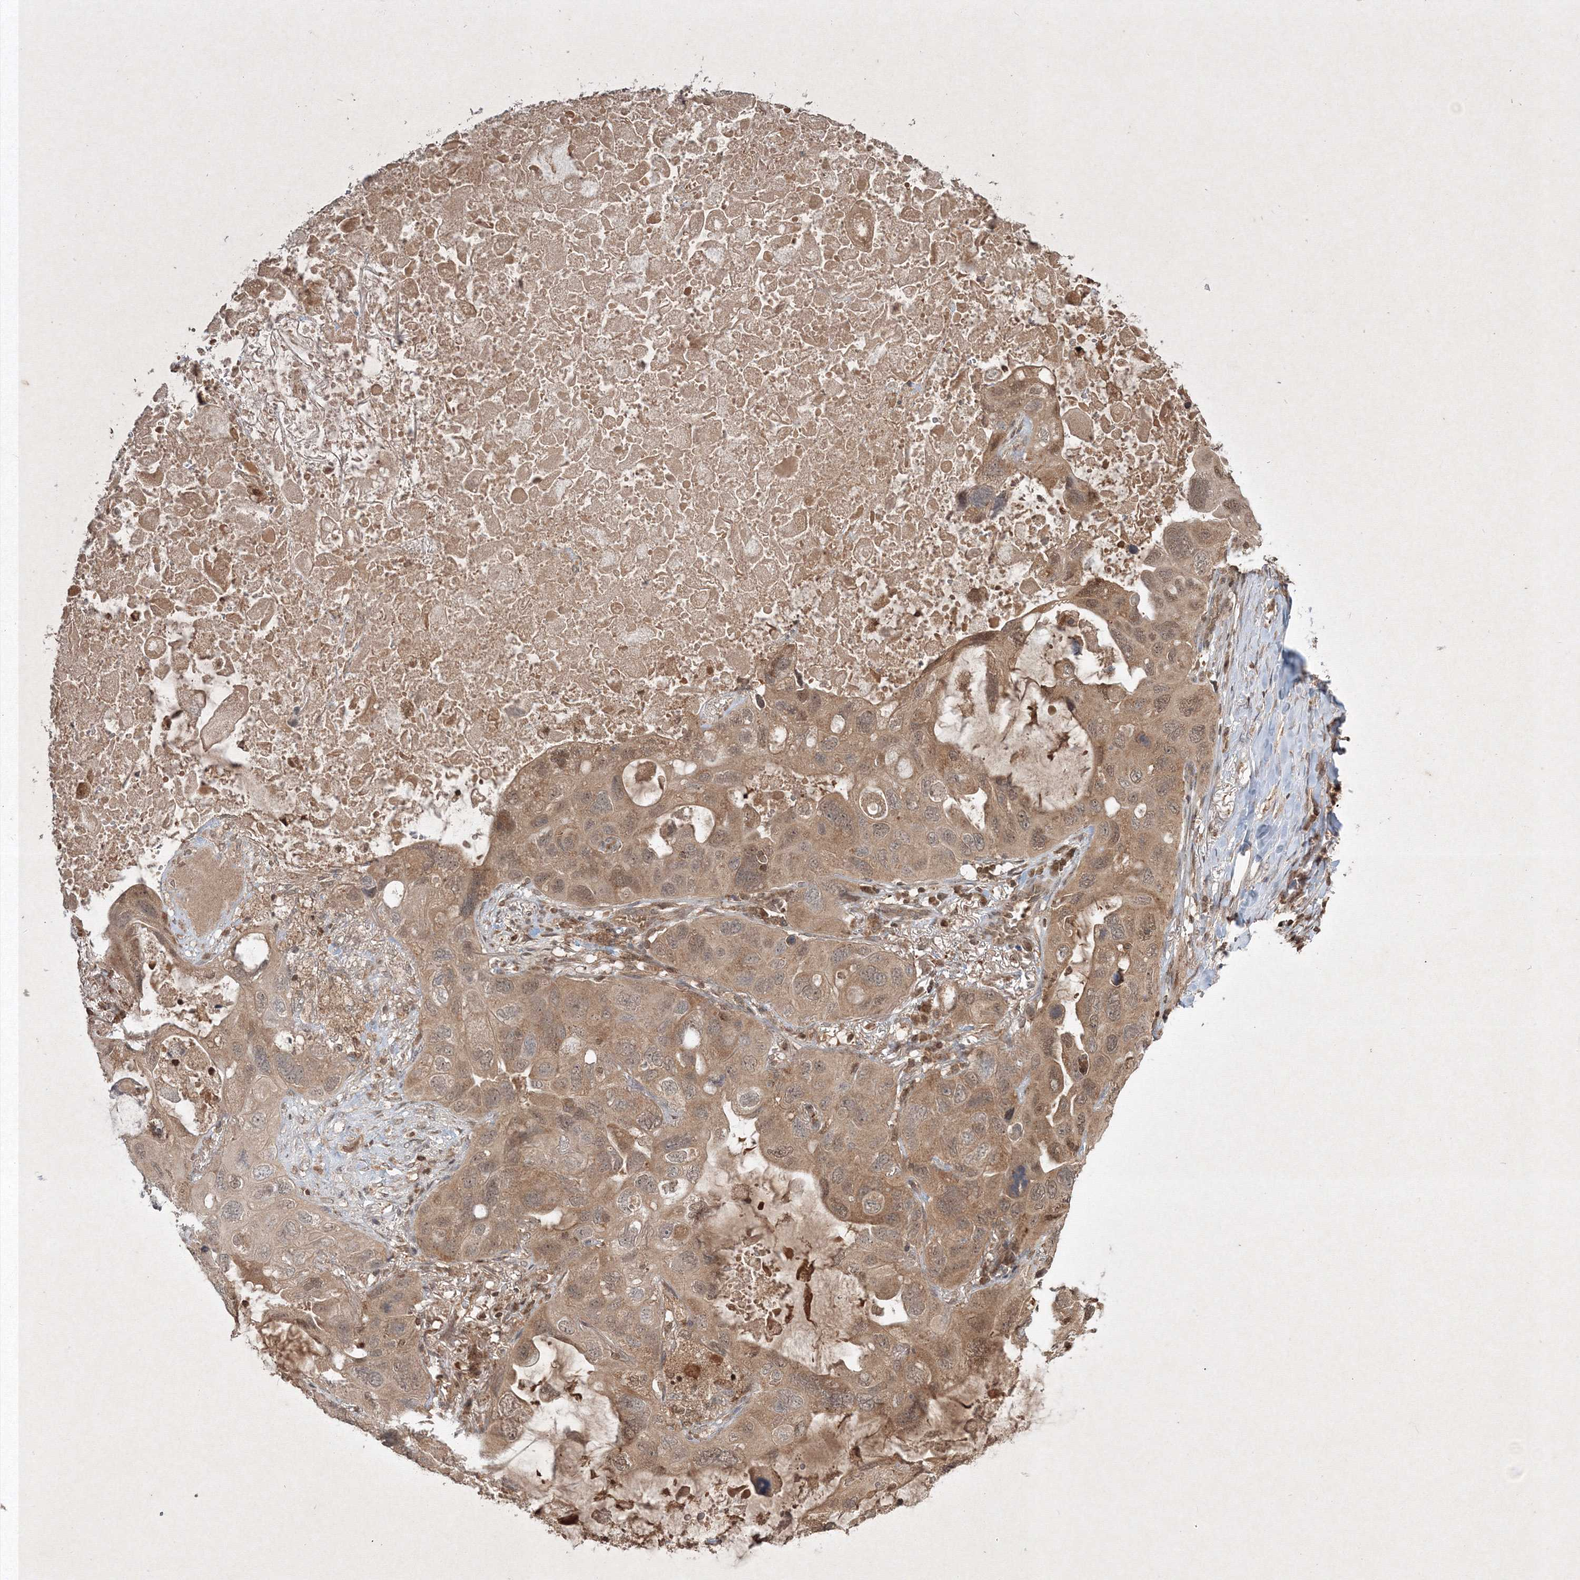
{"staining": {"intensity": "moderate", "quantity": ">75%", "location": "cytoplasmic/membranous,nuclear"}, "tissue": "lung cancer", "cell_type": "Tumor cells", "image_type": "cancer", "snomed": [{"axis": "morphology", "description": "Squamous cell carcinoma, NOS"}, {"axis": "topography", "description": "Lung"}], "caption": "Immunohistochemical staining of human lung squamous cell carcinoma displays medium levels of moderate cytoplasmic/membranous and nuclear protein expression in about >75% of tumor cells. The protein is shown in brown color, while the nuclei are stained blue.", "gene": "PLTP", "patient": {"sex": "female", "age": 73}}